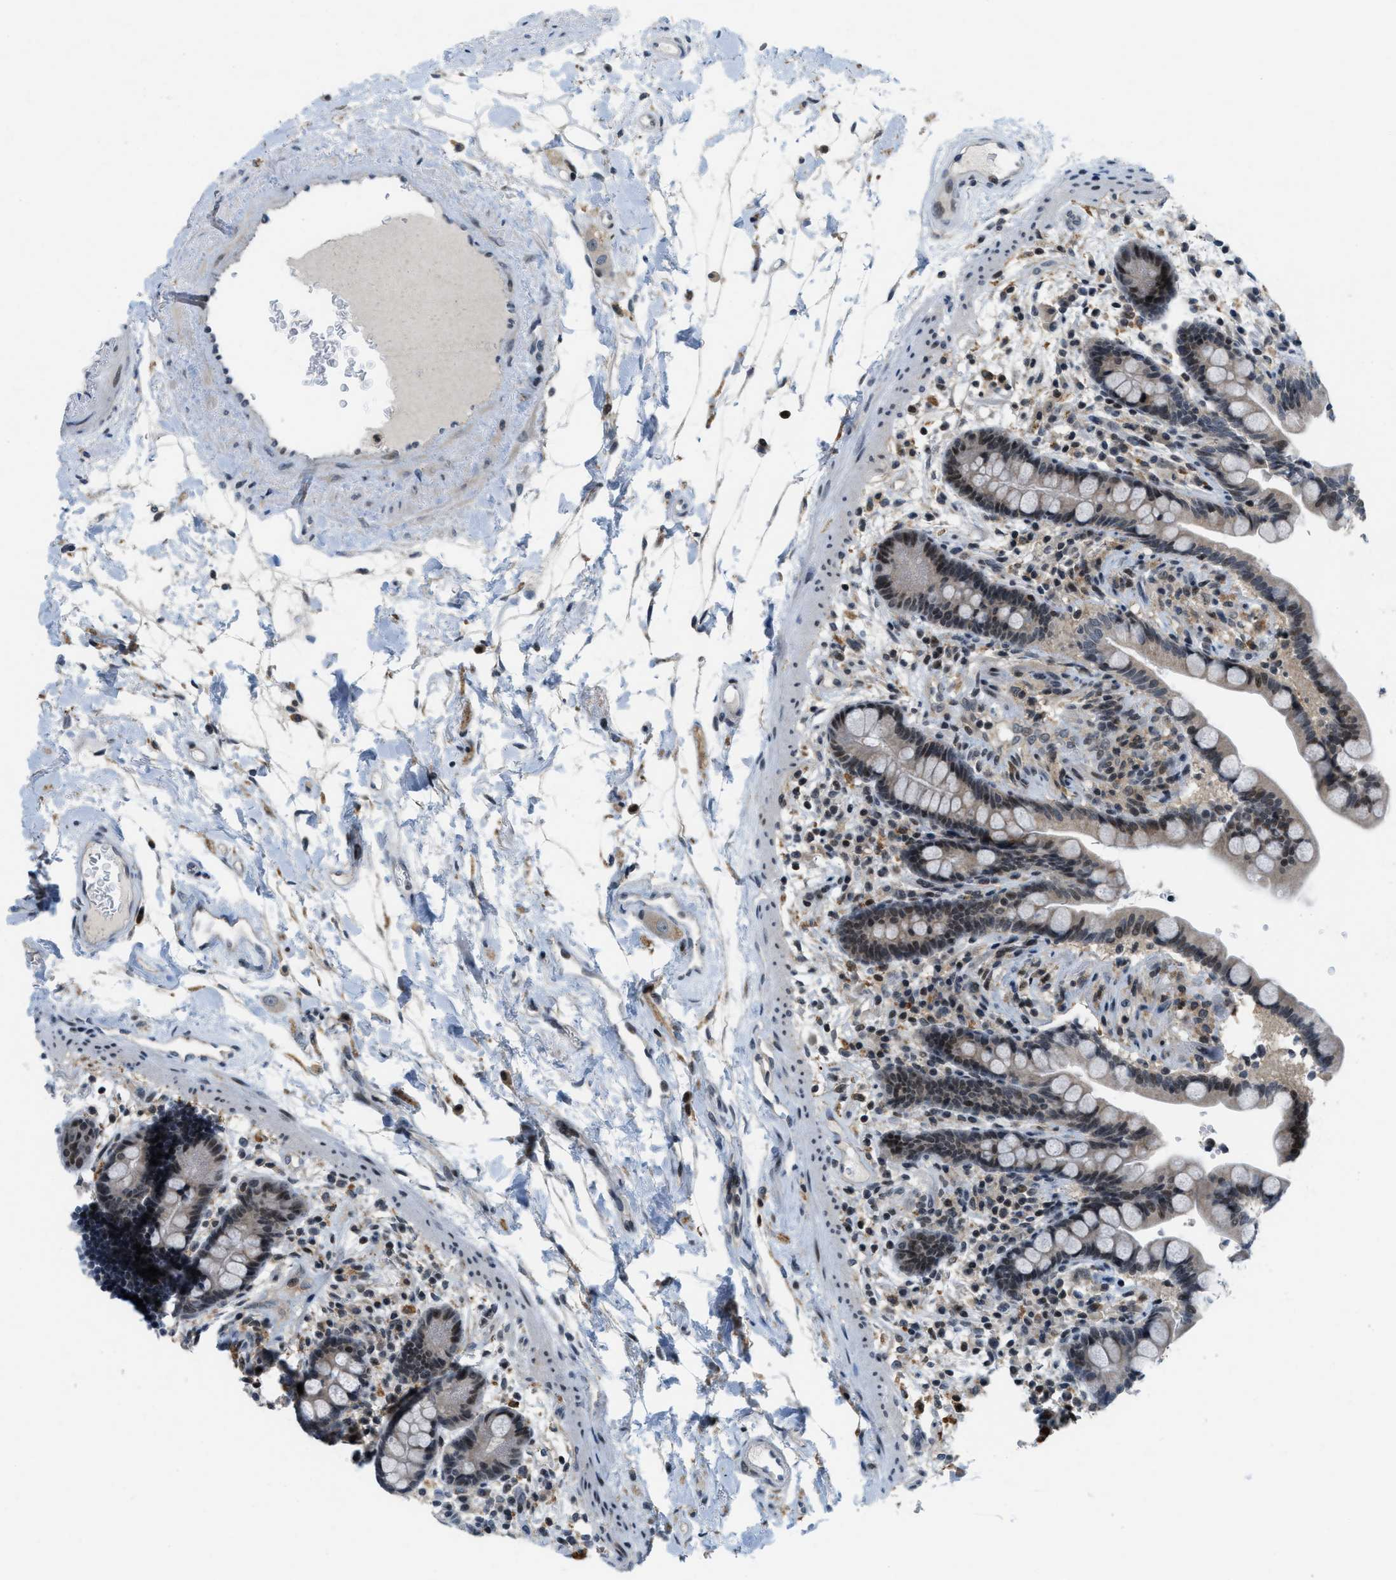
{"staining": {"intensity": "negative", "quantity": "none", "location": "none"}, "tissue": "colon", "cell_type": "Endothelial cells", "image_type": "normal", "snomed": [{"axis": "morphology", "description": "Normal tissue, NOS"}, {"axis": "topography", "description": "Colon"}], "caption": "This micrograph is of benign colon stained with immunohistochemistry (IHC) to label a protein in brown with the nuclei are counter-stained blue. There is no expression in endothelial cells.", "gene": "ING1", "patient": {"sex": "male", "age": 73}}